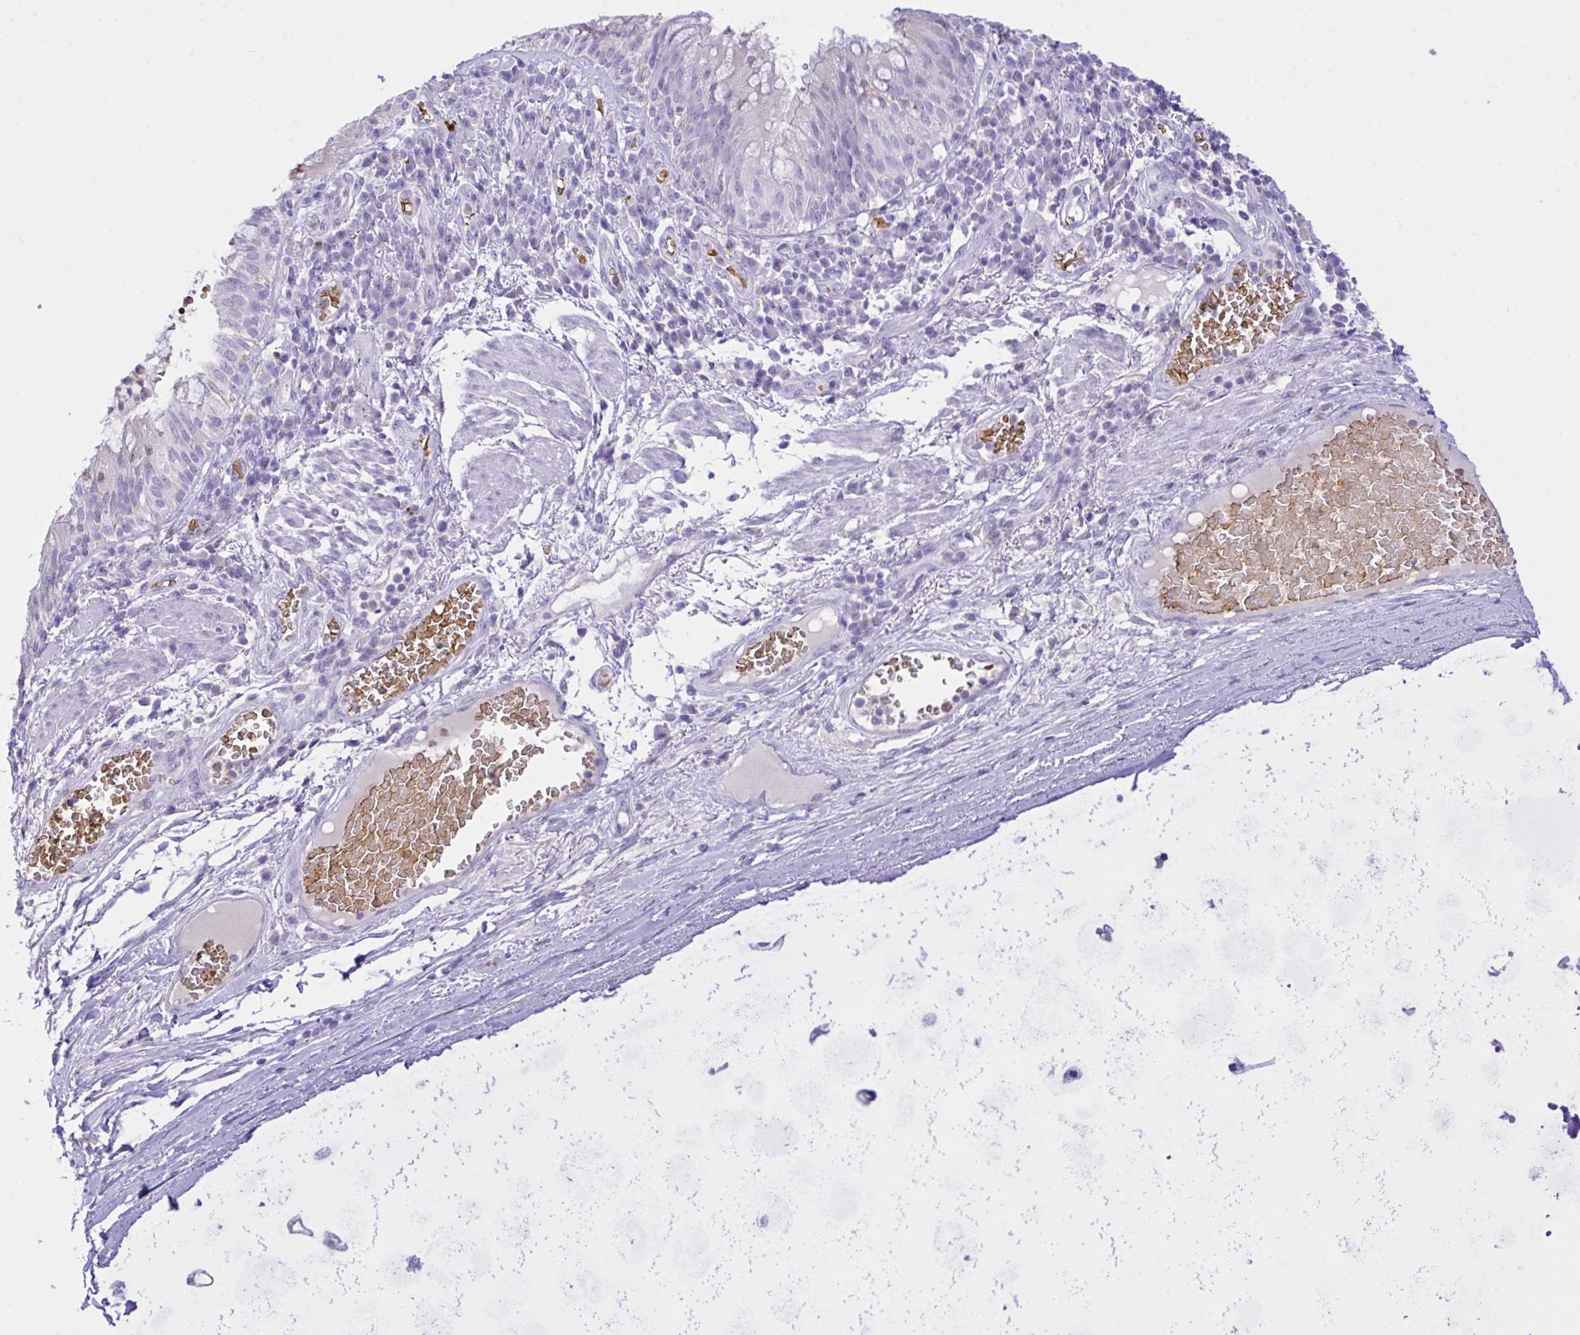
{"staining": {"intensity": "weak", "quantity": "25%-75%", "location": "cytoplasmic/membranous"}, "tissue": "bronchus", "cell_type": "Respiratory epithelial cells", "image_type": "normal", "snomed": [{"axis": "morphology", "description": "Normal tissue, NOS"}, {"axis": "topography", "description": "Cartilage tissue"}, {"axis": "topography", "description": "Bronchus"}], "caption": "A high-resolution micrograph shows immunohistochemistry (IHC) staining of benign bronchus, which reveals weak cytoplasmic/membranous staining in approximately 25%-75% of respiratory epithelial cells.", "gene": "ZNF221", "patient": {"sex": "male", "age": 56}}